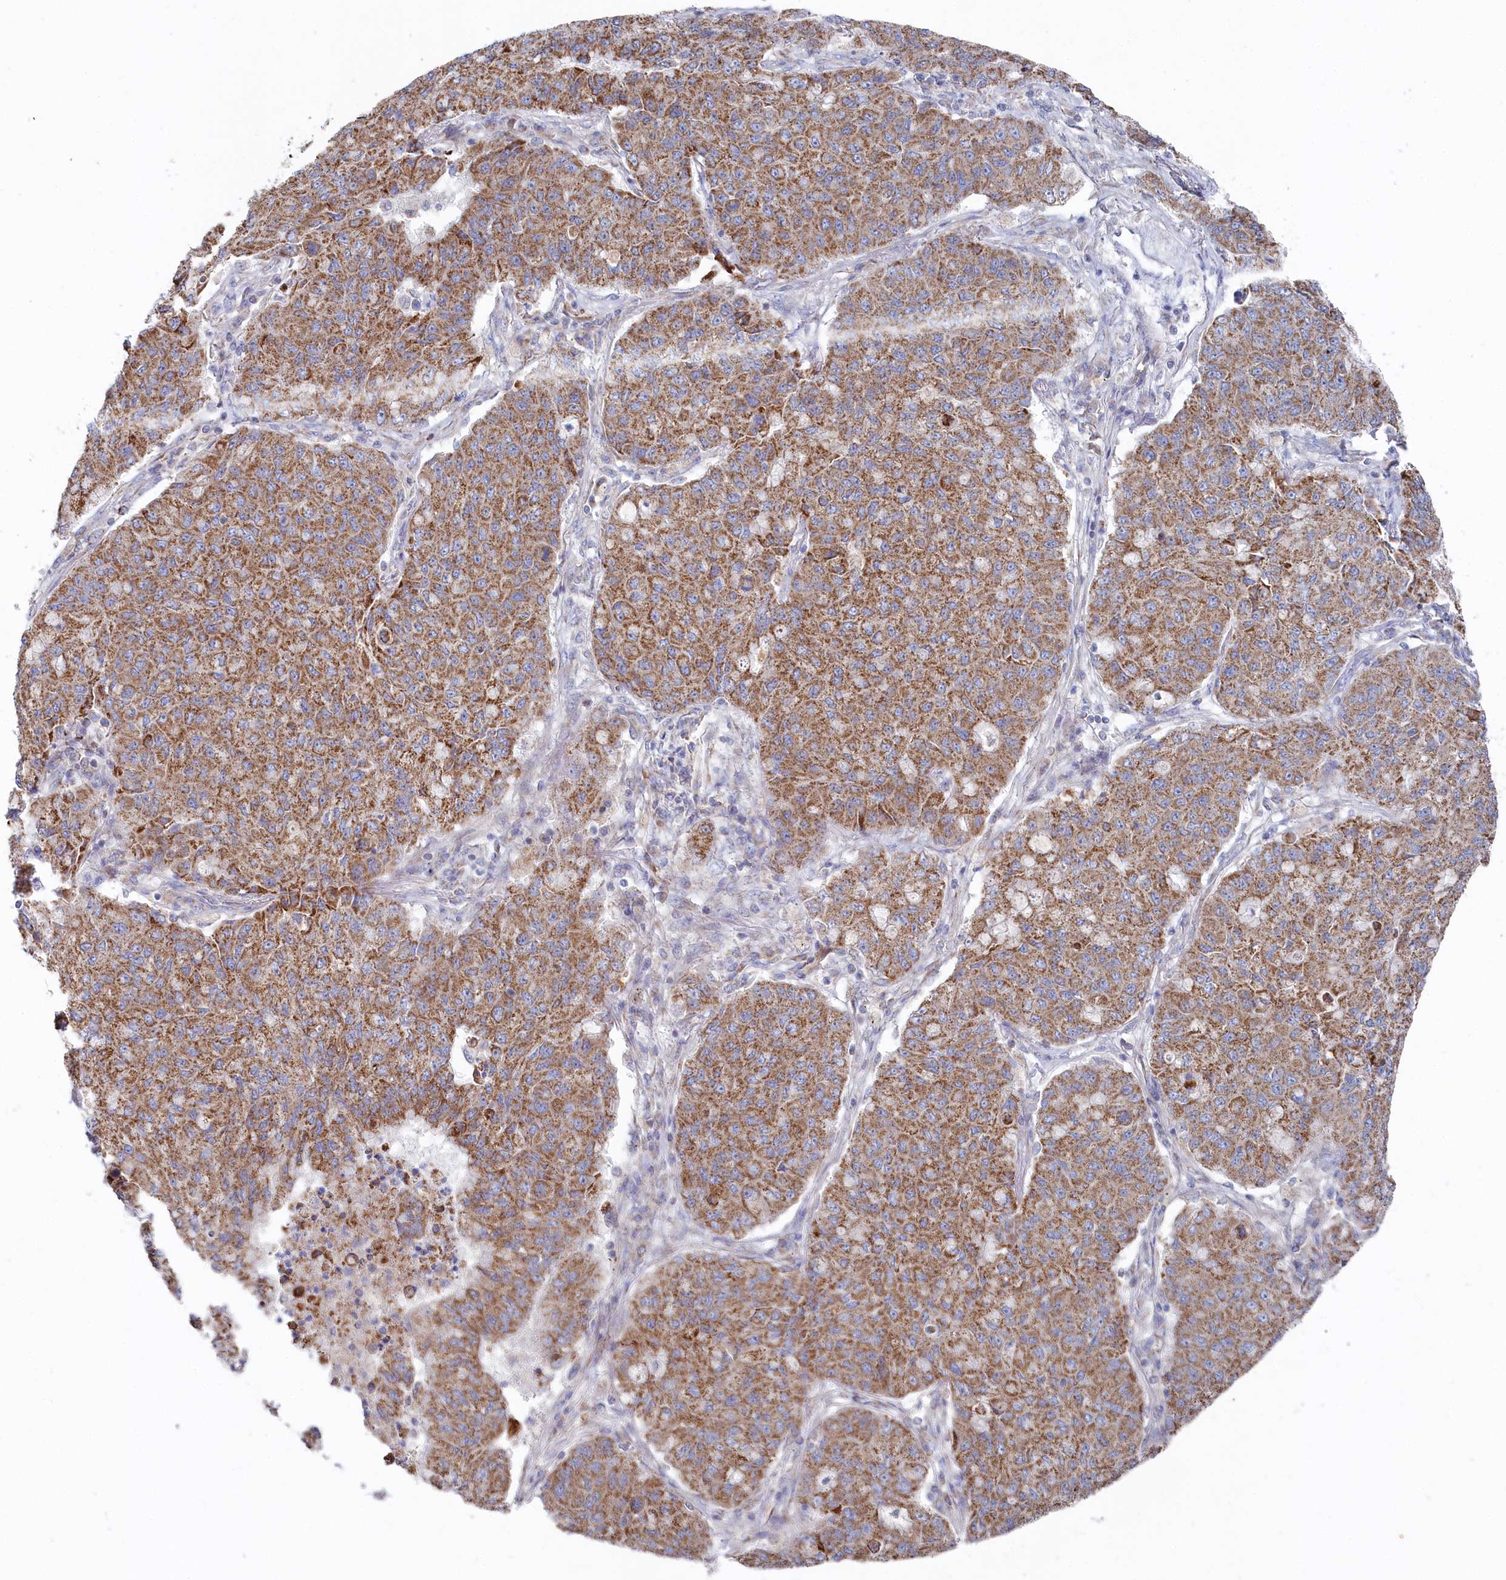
{"staining": {"intensity": "moderate", "quantity": ">75%", "location": "cytoplasmic/membranous"}, "tissue": "lung cancer", "cell_type": "Tumor cells", "image_type": "cancer", "snomed": [{"axis": "morphology", "description": "Squamous cell carcinoma, NOS"}, {"axis": "topography", "description": "Lung"}], "caption": "Brown immunohistochemical staining in lung cancer demonstrates moderate cytoplasmic/membranous expression in approximately >75% of tumor cells.", "gene": "GLS2", "patient": {"sex": "male", "age": 74}}